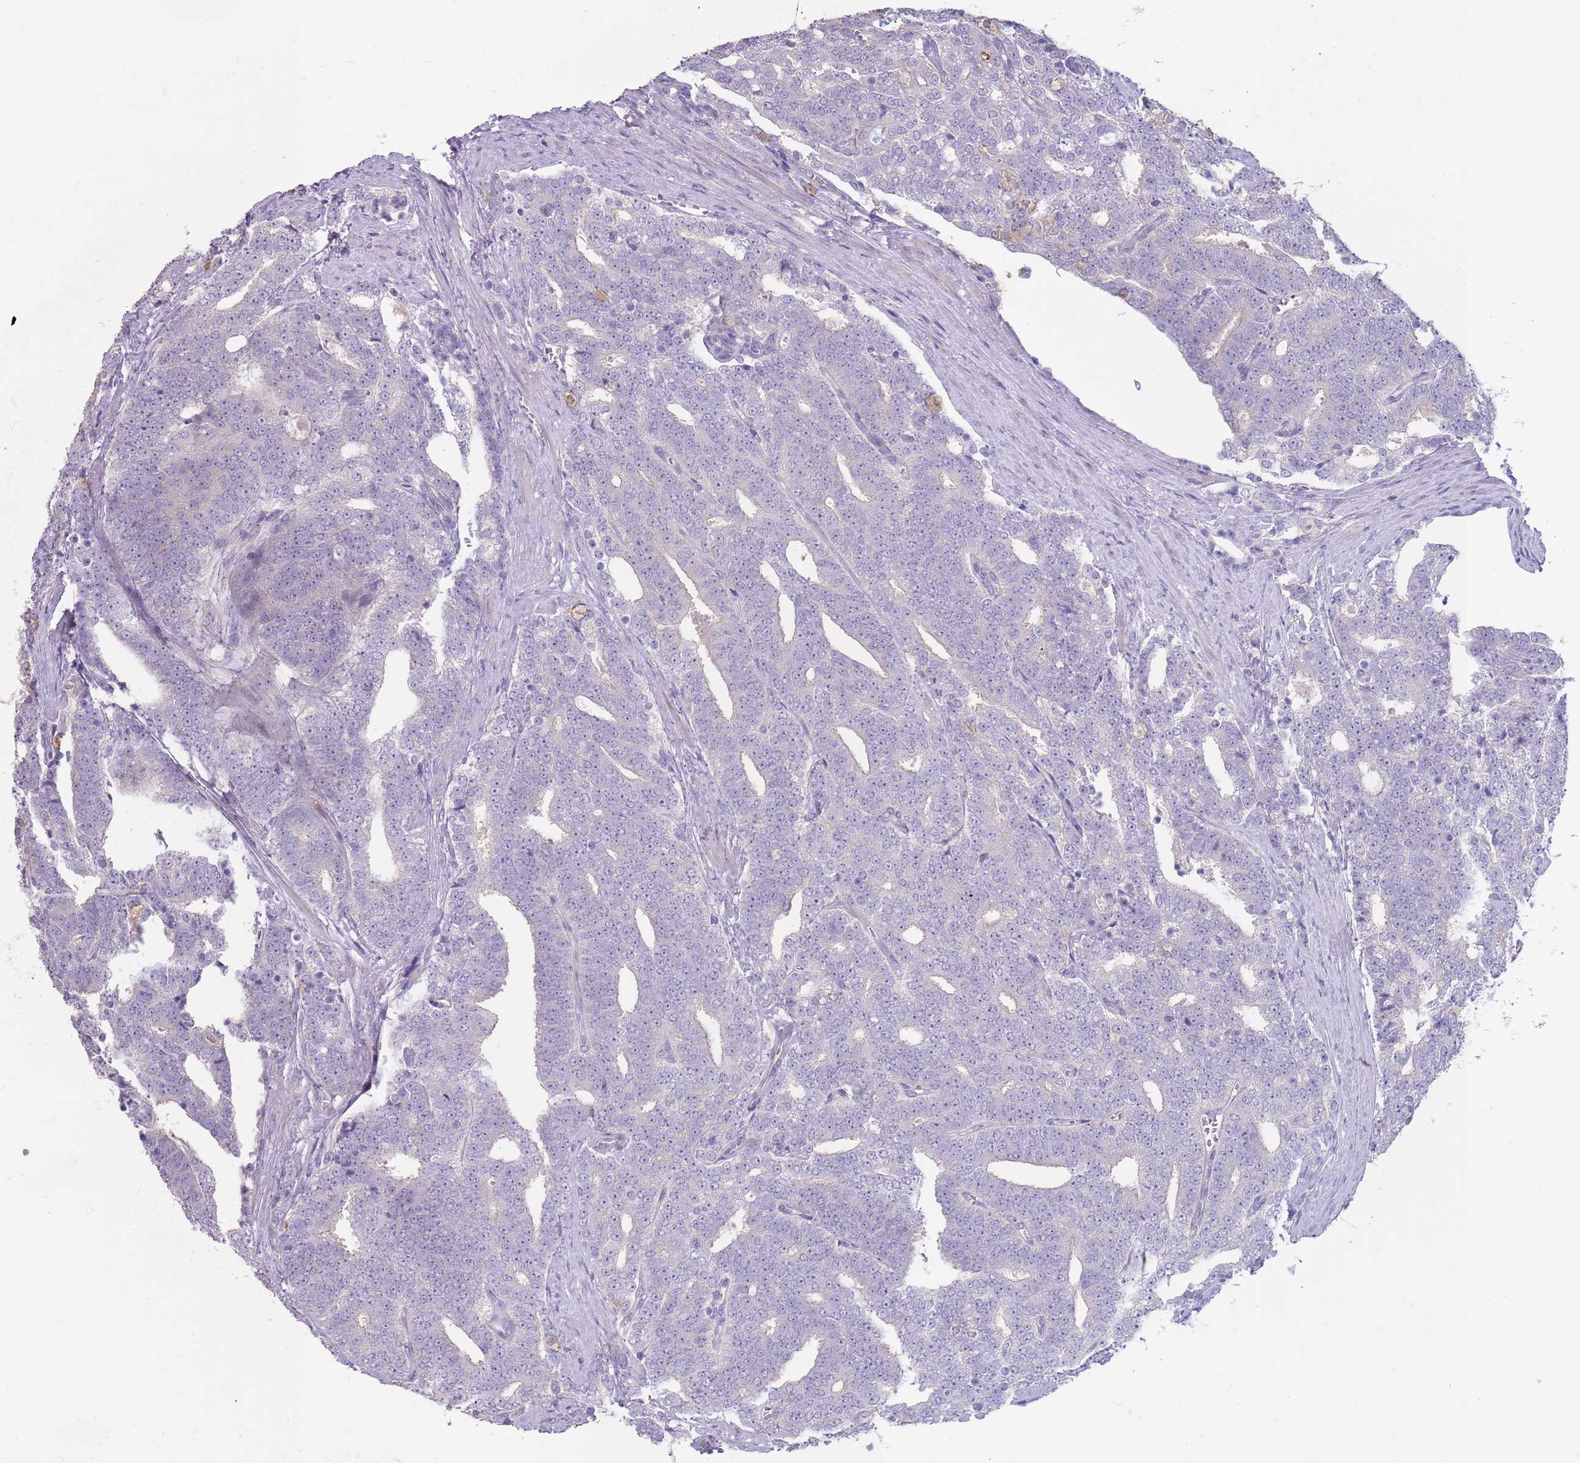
{"staining": {"intensity": "negative", "quantity": "none", "location": "none"}, "tissue": "prostate cancer", "cell_type": "Tumor cells", "image_type": "cancer", "snomed": [{"axis": "morphology", "description": "Adenocarcinoma, High grade"}, {"axis": "topography", "description": "Prostate and seminal vesicle, NOS"}], "caption": "A high-resolution histopathology image shows immunohistochemistry (IHC) staining of prostate cancer (high-grade adenocarcinoma), which shows no significant expression in tumor cells. (DAB immunohistochemistry (IHC) with hematoxylin counter stain).", "gene": "ZNF14", "patient": {"sex": "male", "age": 67}}